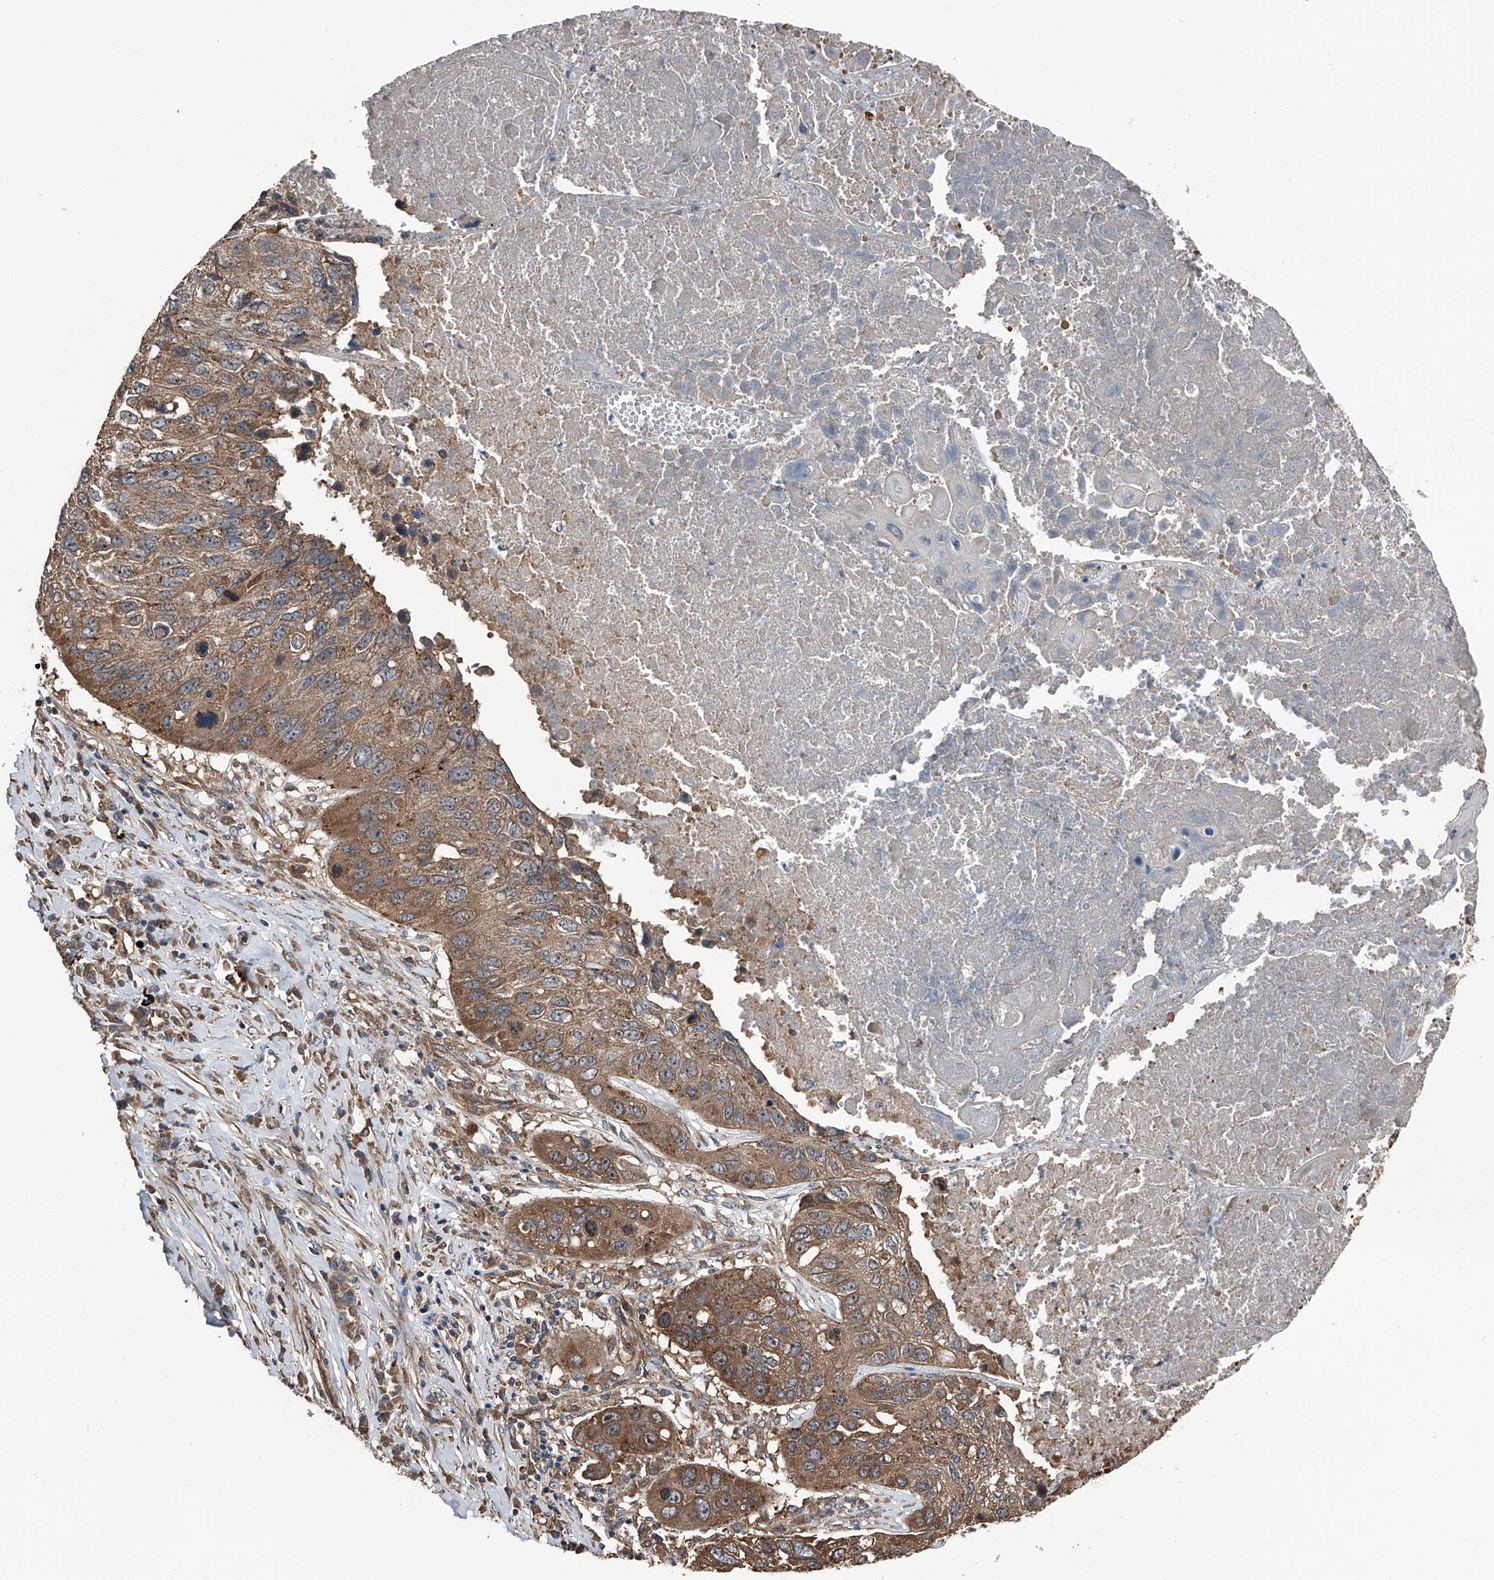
{"staining": {"intensity": "moderate", "quantity": ">75%", "location": "cytoplasmic/membranous"}, "tissue": "lung cancer", "cell_type": "Tumor cells", "image_type": "cancer", "snomed": [{"axis": "morphology", "description": "Squamous cell carcinoma, NOS"}, {"axis": "topography", "description": "Lung"}], "caption": "Approximately >75% of tumor cells in lung cancer (squamous cell carcinoma) show moderate cytoplasmic/membranous protein staining as visualized by brown immunohistochemical staining.", "gene": "KCNJ2", "patient": {"sex": "male", "age": 61}}